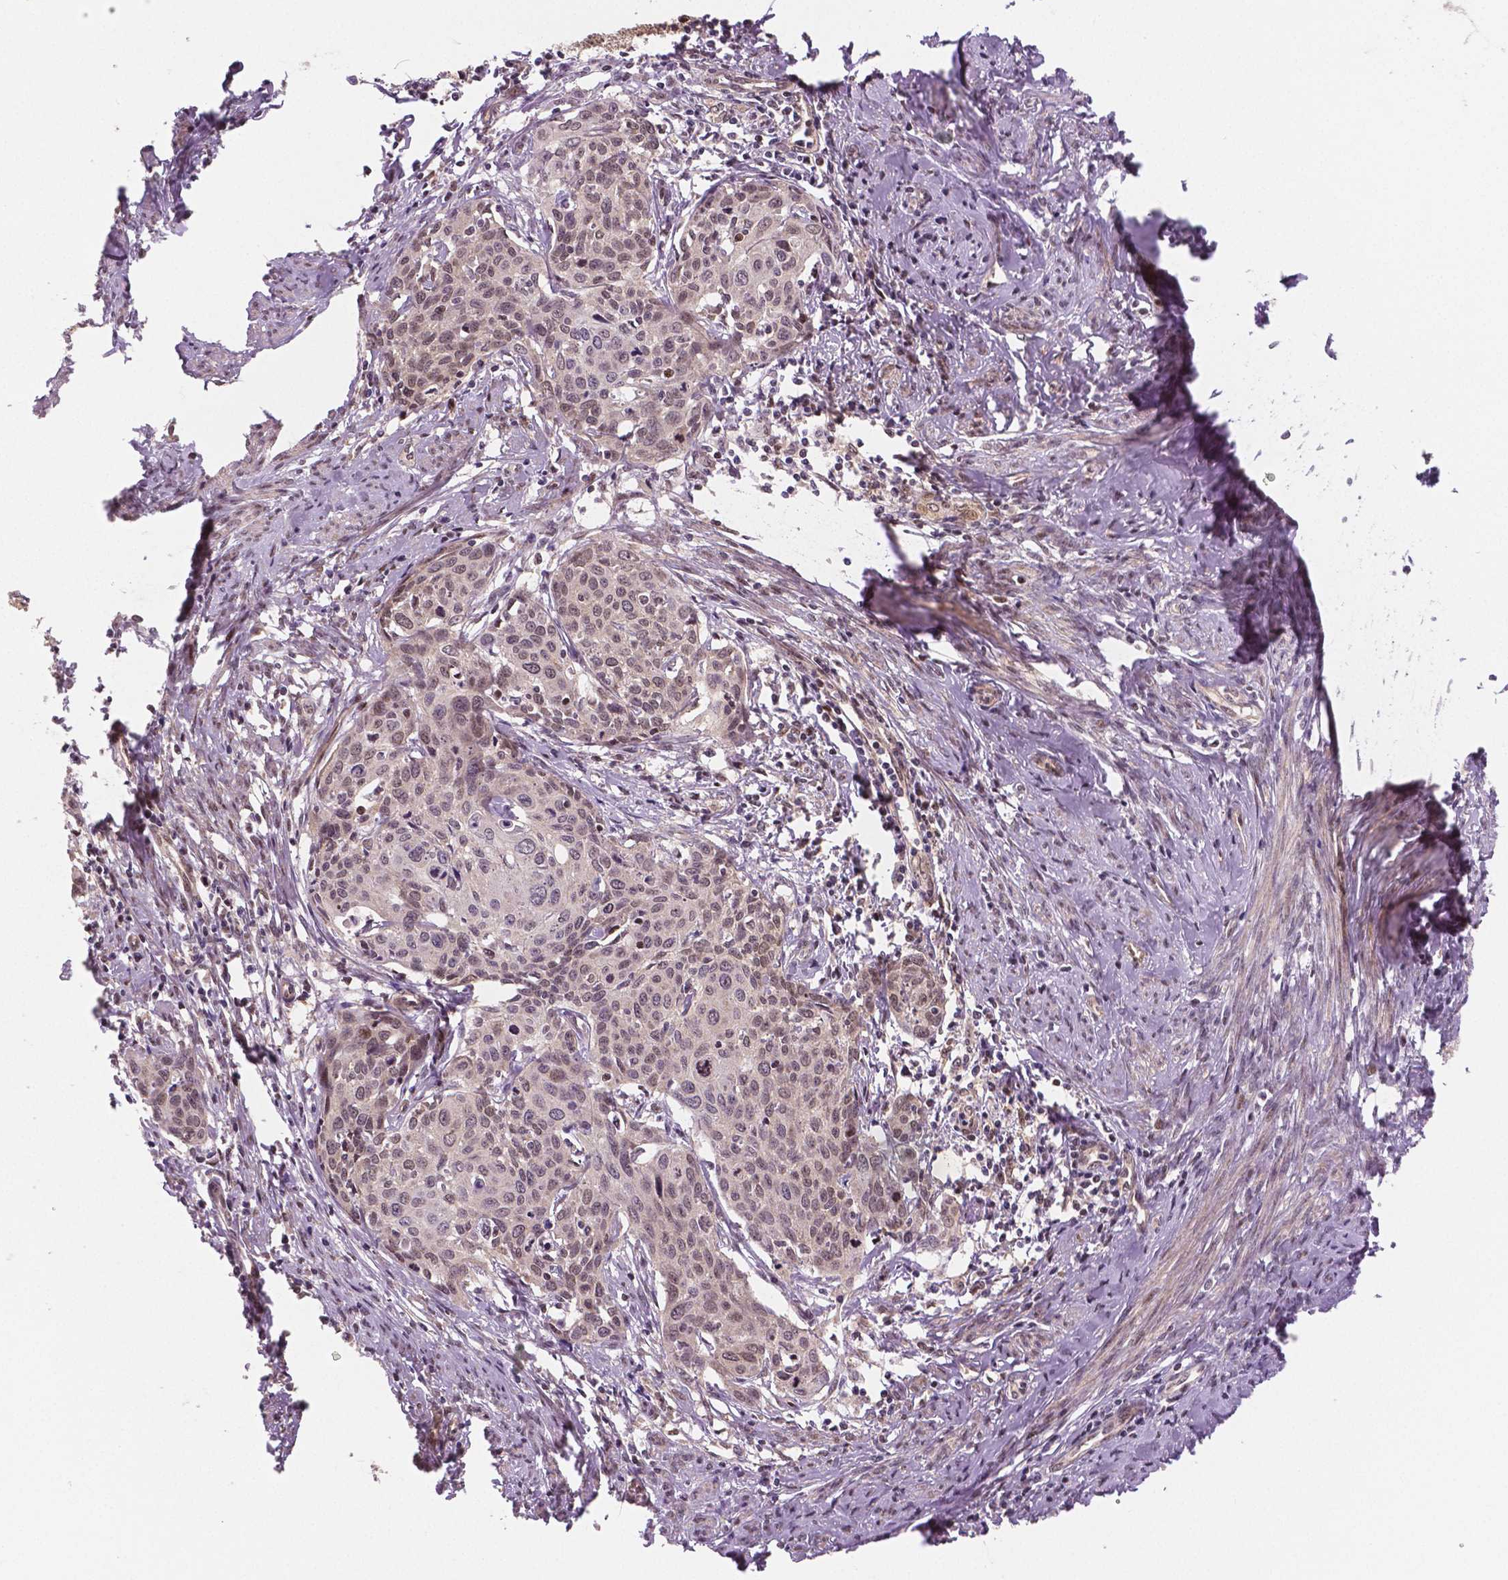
{"staining": {"intensity": "weak", "quantity": ">75%", "location": "nuclear"}, "tissue": "cervical cancer", "cell_type": "Tumor cells", "image_type": "cancer", "snomed": [{"axis": "morphology", "description": "Squamous cell carcinoma, NOS"}, {"axis": "topography", "description": "Cervix"}], "caption": "Tumor cells reveal weak nuclear positivity in approximately >75% of cells in cervical squamous cell carcinoma.", "gene": "STAT3", "patient": {"sex": "female", "age": 62}}